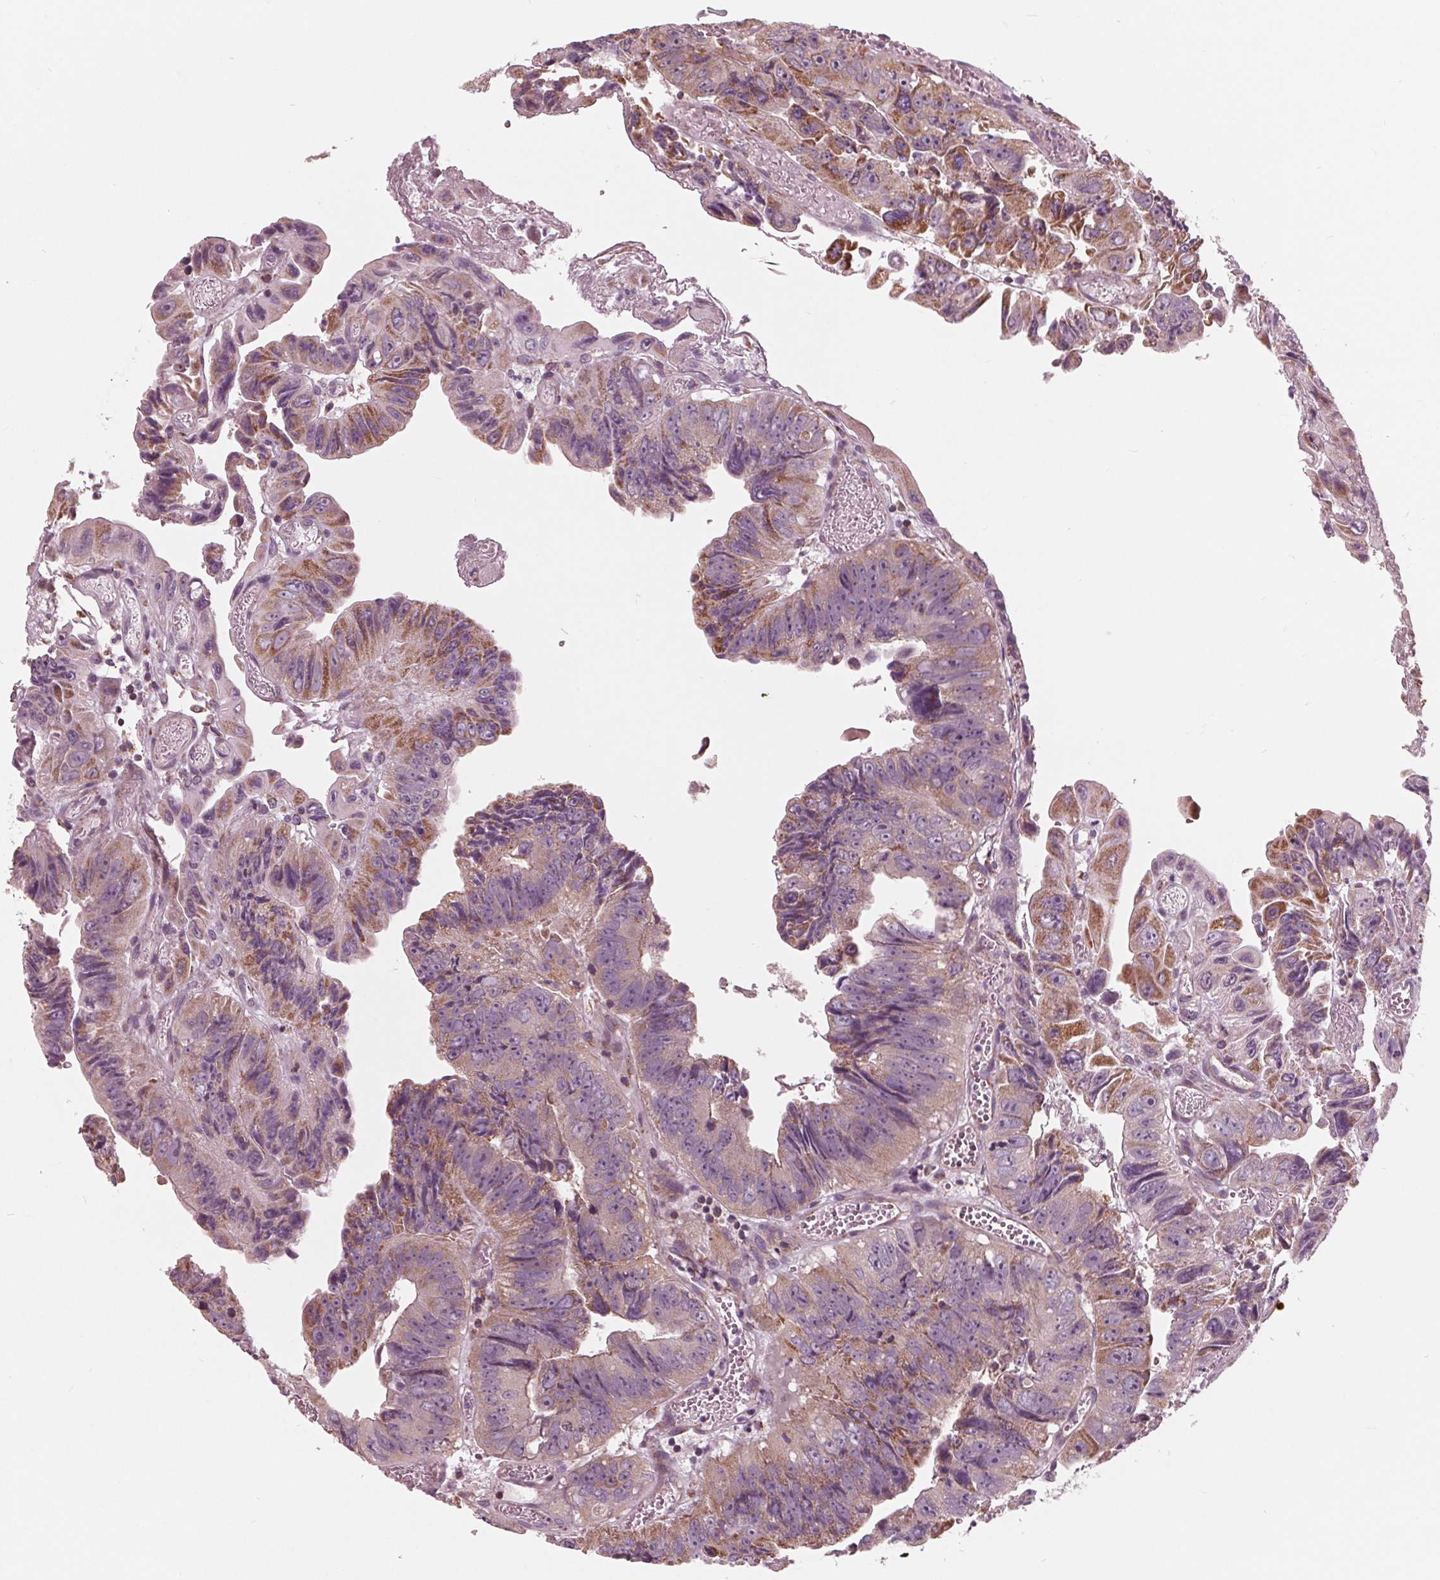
{"staining": {"intensity": "moderate", "quantity": "25%-75%", "location": "cytoplasmic/membranous"}, "tissue": "colorectal cancer", "cell_type": "Tumor cells", "image_type": "cancer", "snomed": [{"axis": "morphology", "description": "Adenocarcinoma, NOS"}, {"axis": "topography", "description": "Colon"}], "caption": "Tumor cells reveal medium levels of moderate cytoplasmic/membranous positivity in approximately 25%-75% of cells in colorectal adenocarcinoma. The staining was performed using DAB to visualize the protein expression in brown, while the nuclei were stained in blue with hematoxylin (Magnification: 20x).", "gene": "DCAF4L2", "patient": {"sex": "female", "age": 84}}